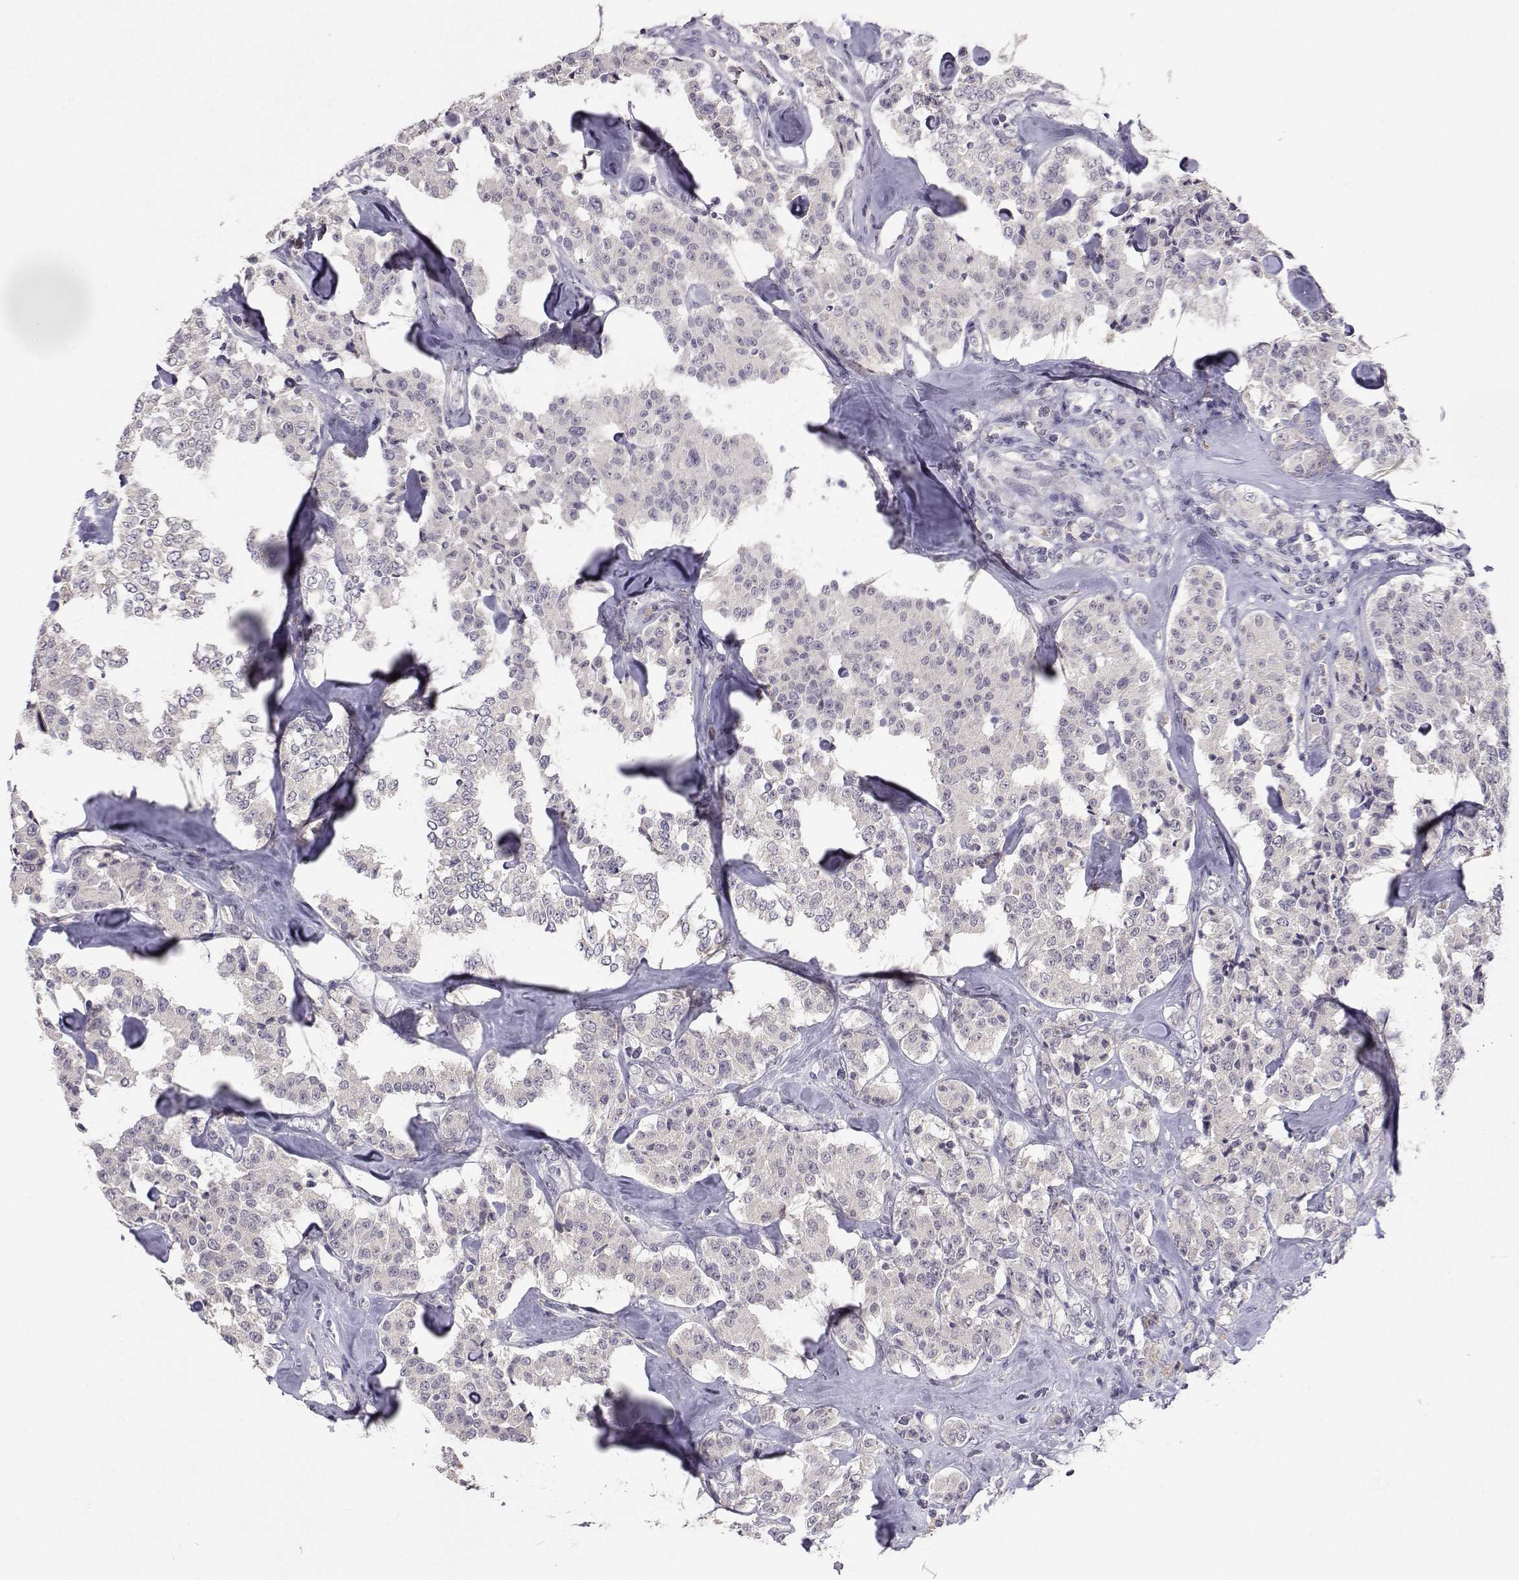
{"staining": {"intensity": "negative", "quantity": "none", "location": "none"}, "tissue": "carcinoid", "cell_type": "Tumor cells", "image_type": "cancer", "snomed": [{"axis": "morphology", "description": "Carcinoid, malignant, NOS"}, {"axis": "topography", "description": "Pancreas"}], "caption": "A histopathology image of carcinoid stained for a protein displays no brown staining in tumor cells.", "gene": "SLC6A3", "patient": {"sex": "male", "age": 41}}